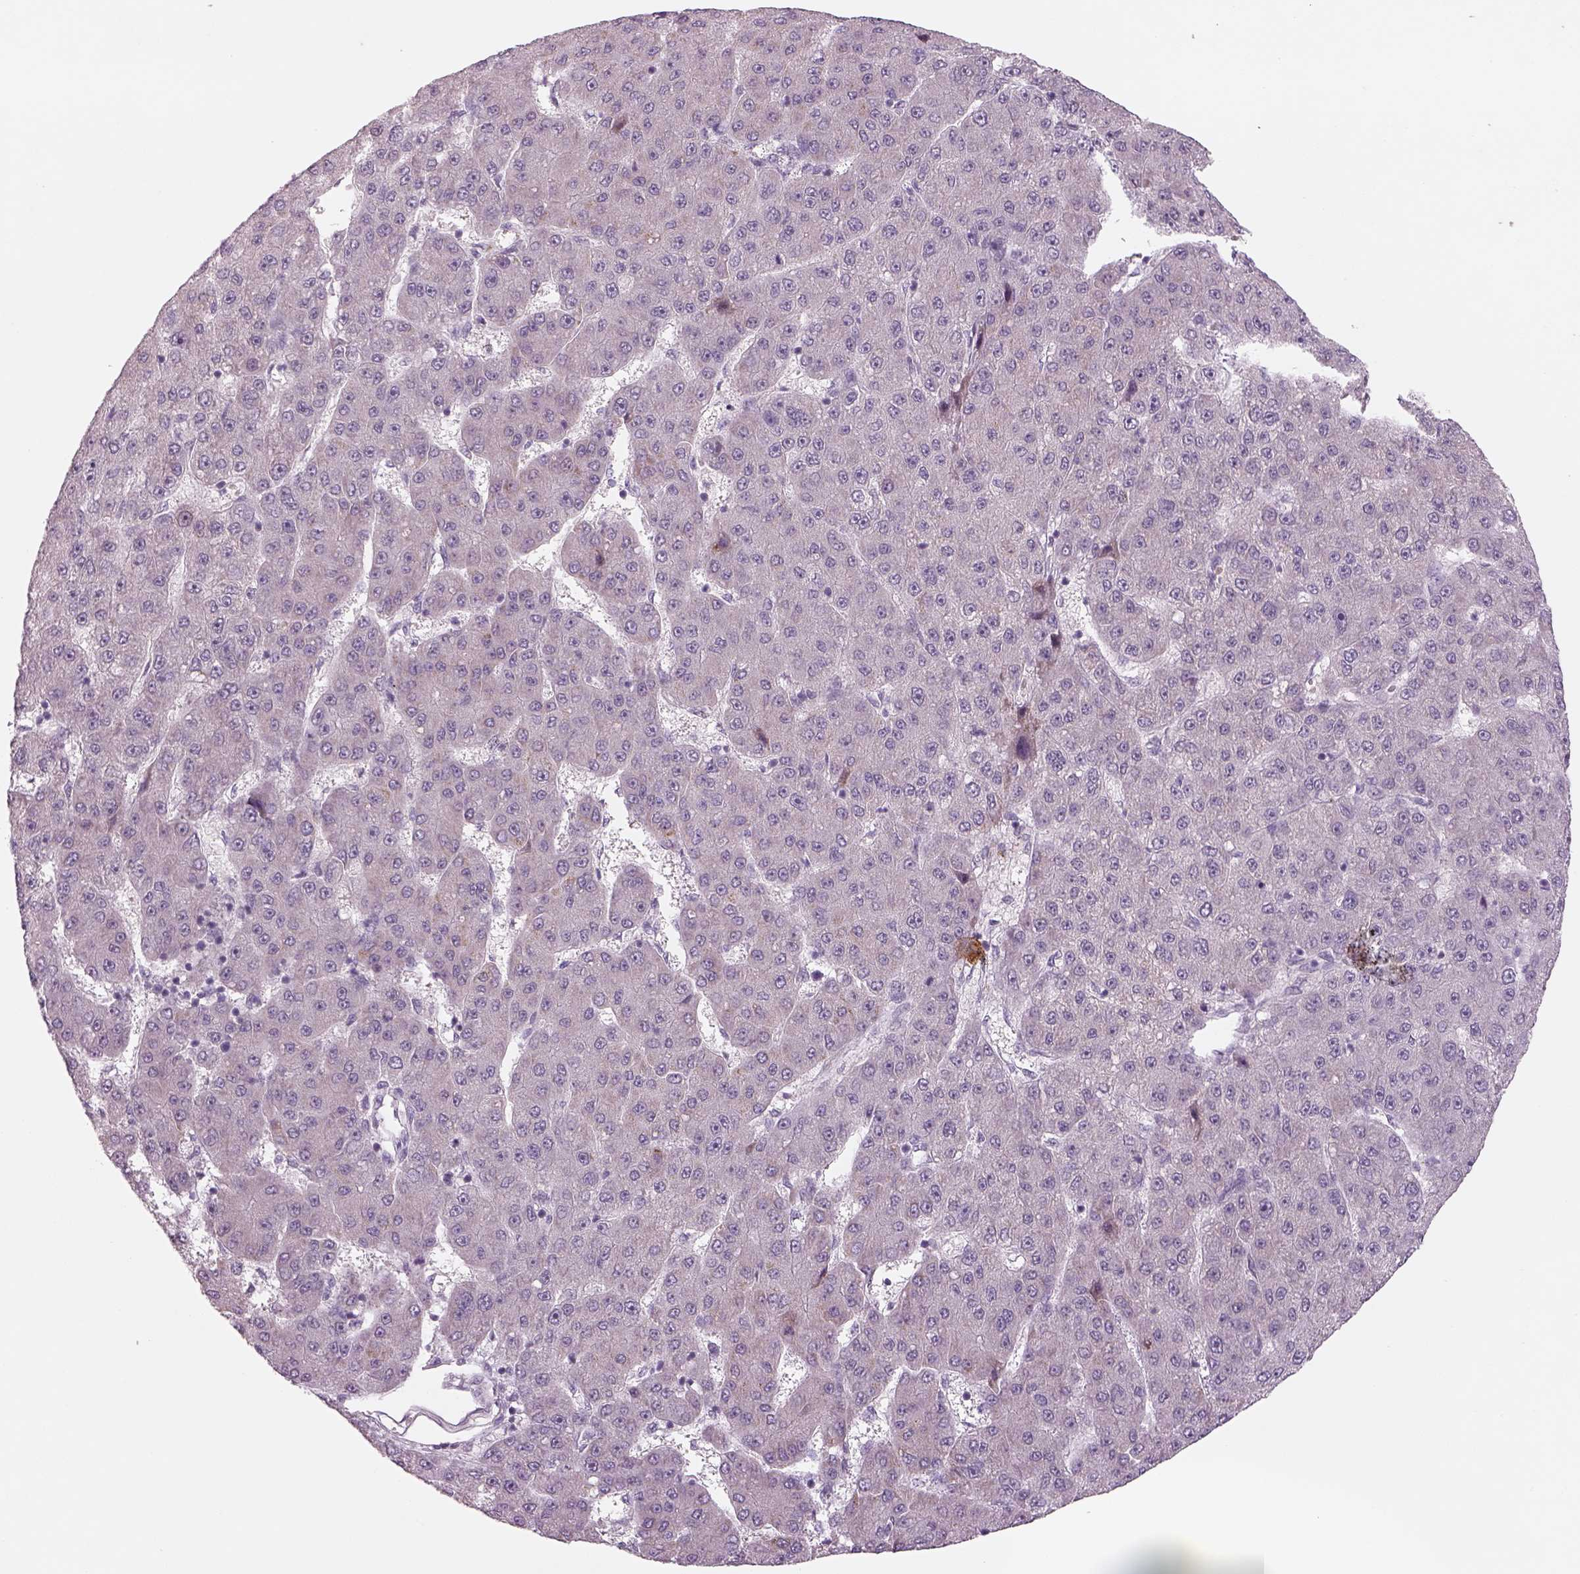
{"staining": {"intensity": "negative", "quantity": "none", "location": "none"}, "tissue": "liver cancer", "cell_type": "Tumor cells", "image_type": "cancer", "snomed": [{"axis": "morphology", "description": "Carcinoma, Hepatocellular, NOS"}, {"axis": "topography", "description": "Liver"}], "caption": "High power microscopy photomicrograph of an IHC image of liver cancer, revealing no significant positivity in tumor cells. The staining is performed using DAB (3,3'-diaminobenzidine) brown chromogen with nuclei counter-stained in using hematoxylin.", "gene": "PENK", "patient": {"sex": "male", "age": 67}}